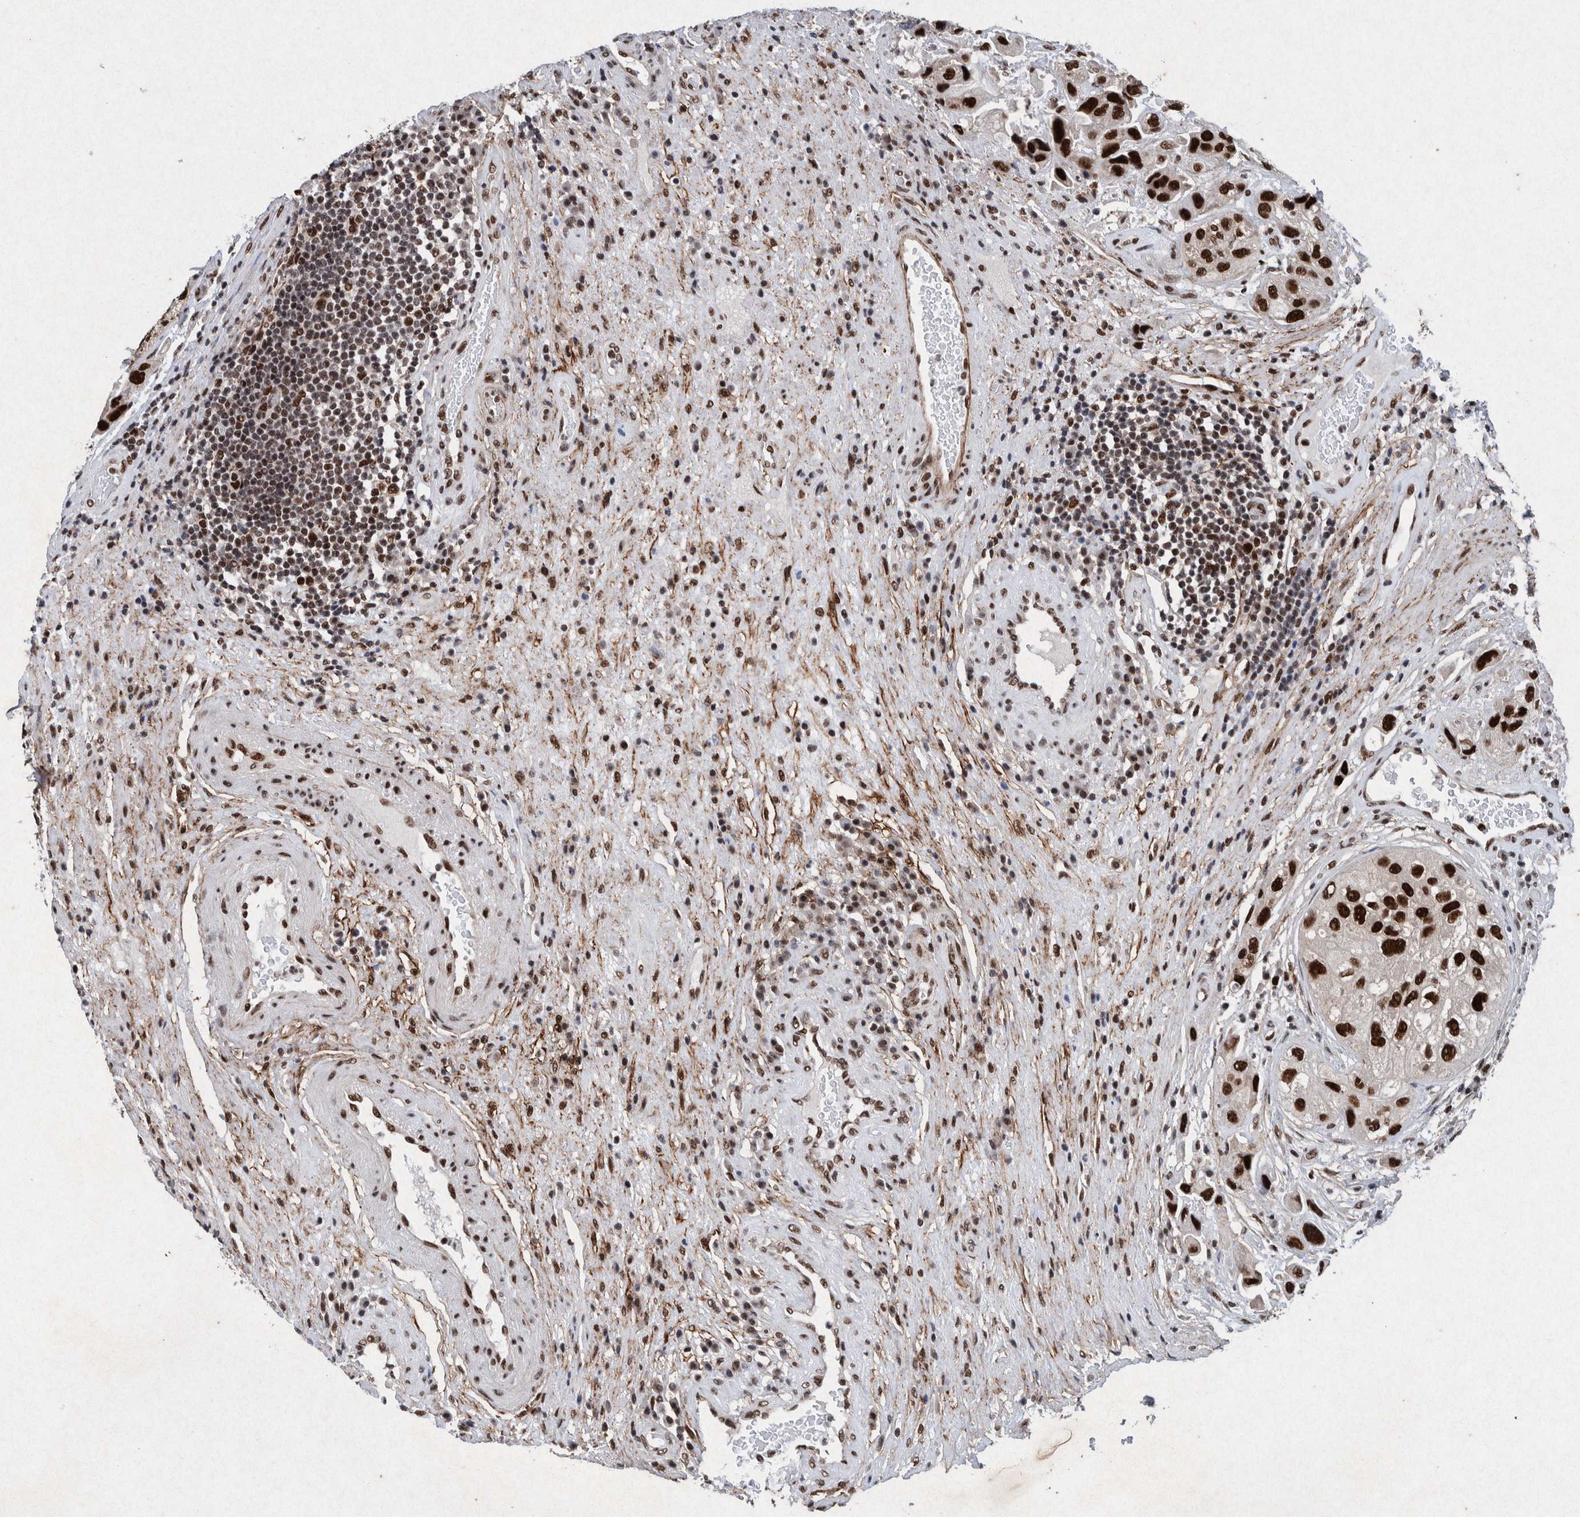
{"staining": {"intensity": "strong", "quantity": ">75%", "location": "nuclear"}, "tissue": "urothelial cancer", "cell_type": "Tumor cells", "image_type": "cancer", "snomed": [{"axis": "morphology", "description": "Urothelial carcinoma, High grade"}, {"axis": "topography", "description": "Urinary bladder"}], "caption": "This micrograph exhibits urothelial carcinoma (high-grade) stained with IHC to label a protein in brown. The nuclear of tumor cells show strong positivity for the protein. Nuclei are counter-stained blue.", "gene": "TAF10", "patient": {"sex": "female", "age": 64}}